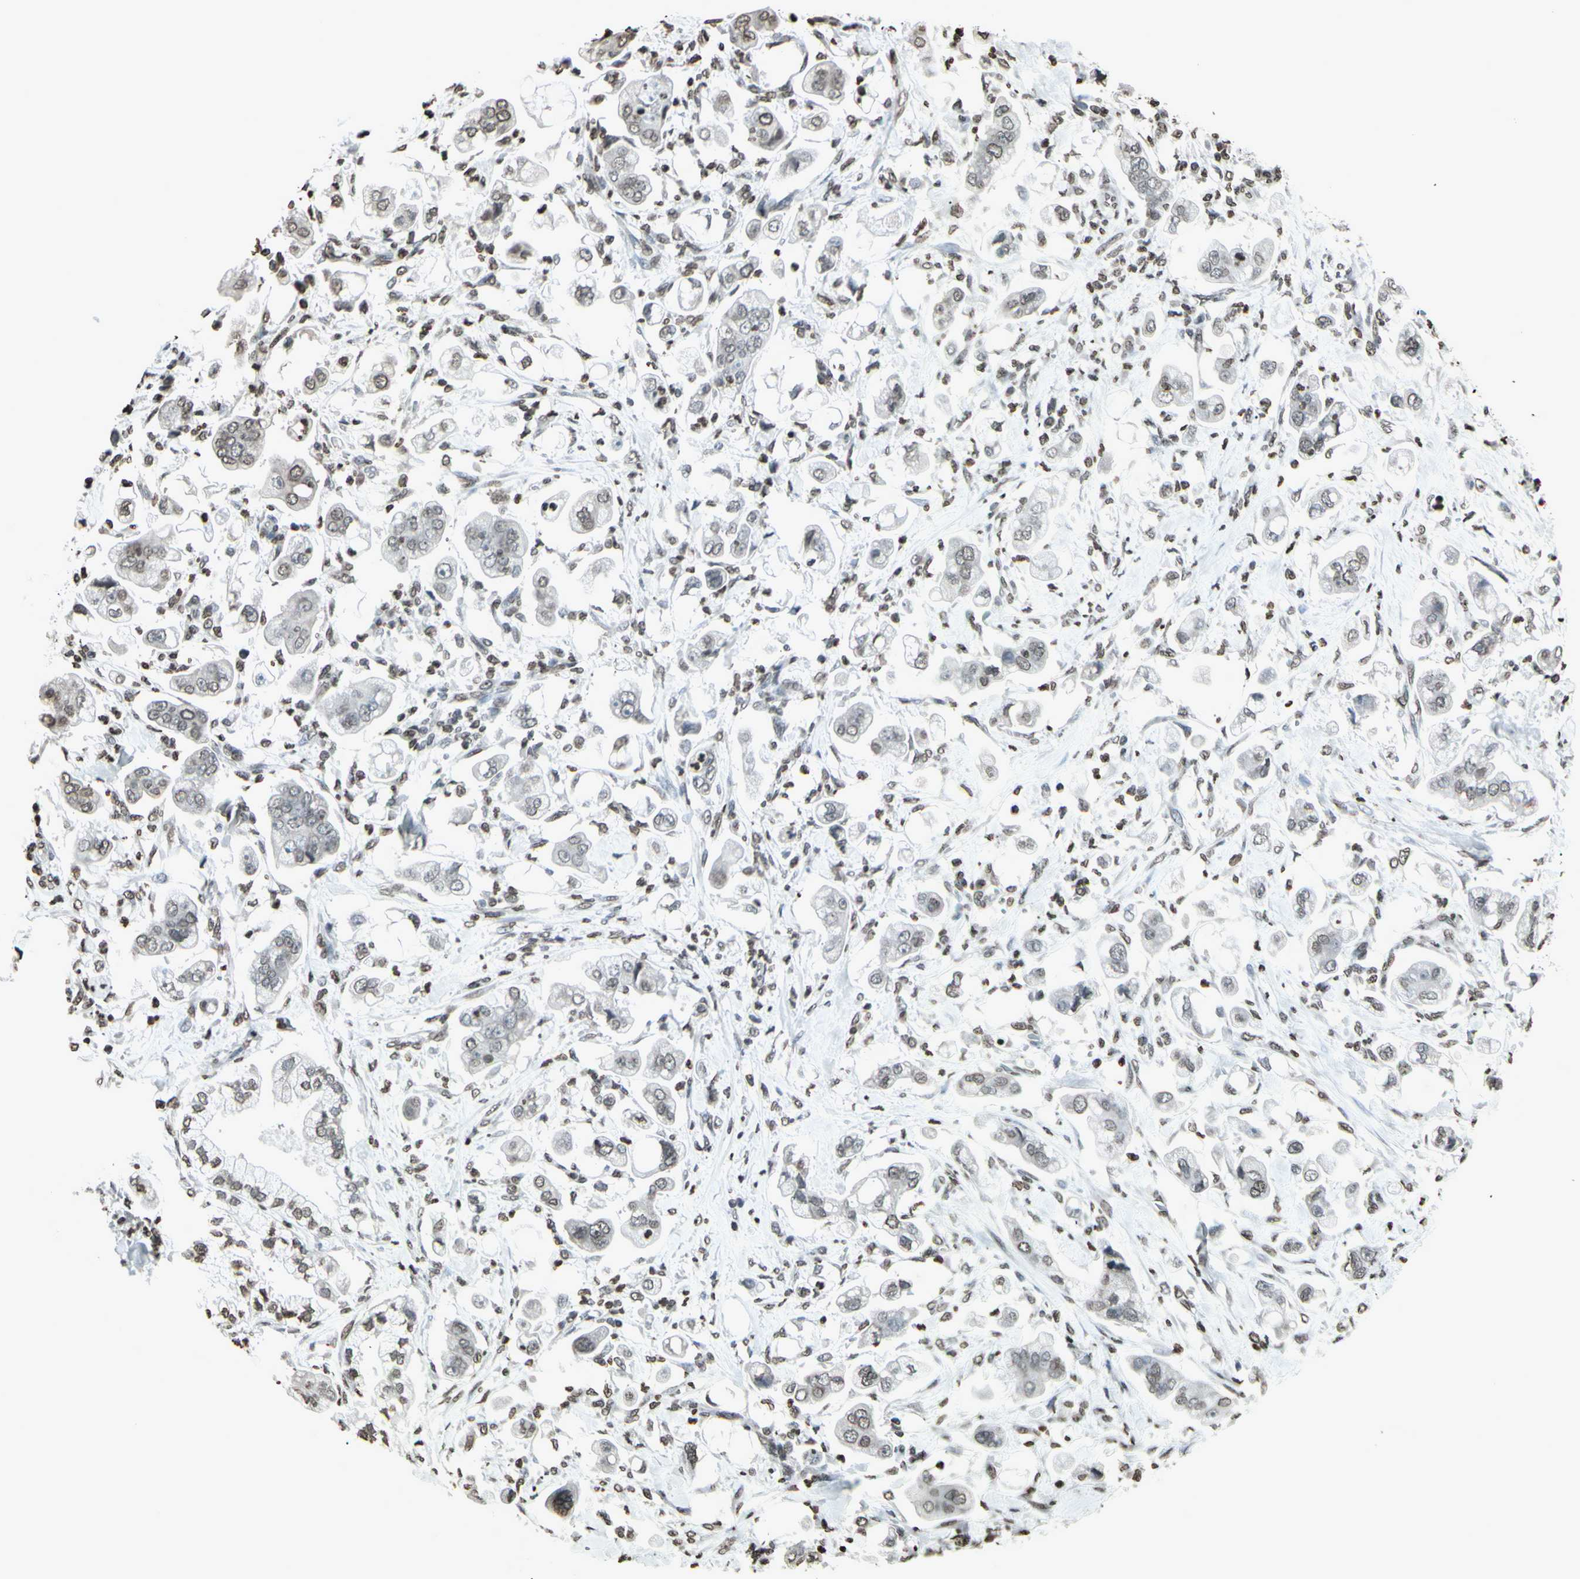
{"staining": {"intensity": "negative", "quantity": "none", "location": "none"}, "tissue": "stomach cancer", "cell_type": "Tumor cells", "image_type": "cancer", "snomed": [{"axis": "morphology", "description": "Adenocarcinoma, NOS"}, {"axis": "topography", "description": "Stomach"}], "caption": "IHC photomicrograph of human stomach cancer (adenocarcinoma) stained for a protein (brown), which demonstrates no staining in tumor cells.", "gene": "CD79B", "patient": {"sex": "male", "age": 62}}